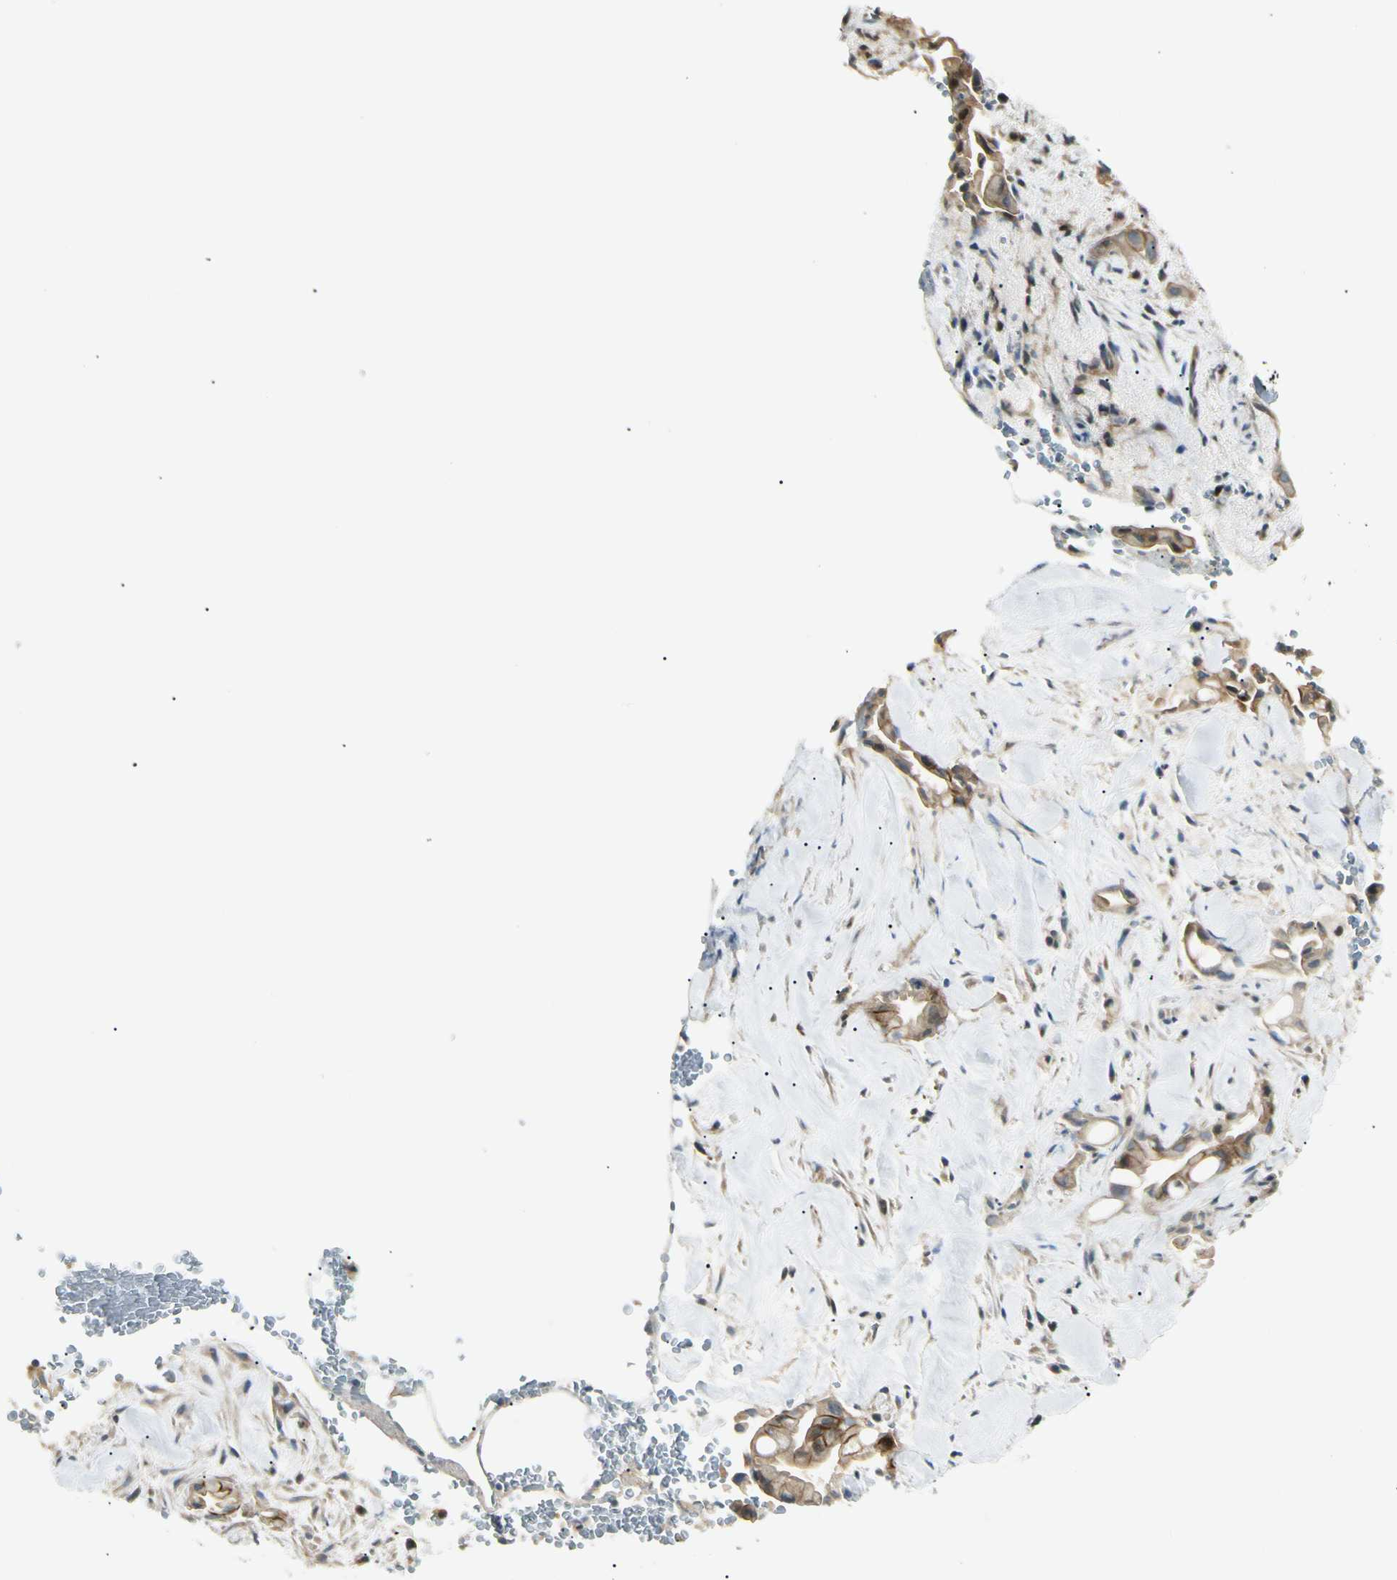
{"staining": {"intensity": "moderate", "quantity": ">75%", "location": "cytoplasmic/membranous"}, "tissue": "liver cancer", "cell_type": "Tumor cells", "image_type": "cancer", "snomed": [{"axis": "morphology", "description": "Cholangiocarcinoma"}, {"axis": "topography", "description": "Liver"}], "caption": "An immunohistochemistry histopathology image of neoplastic tissue is shown. Protein staining in brown shows moderate cytoplasmic/membranous positivity in liver cancer within tumor cells.", "gene": "P3H2", "patient": {"sex": "female", "age": 68}}